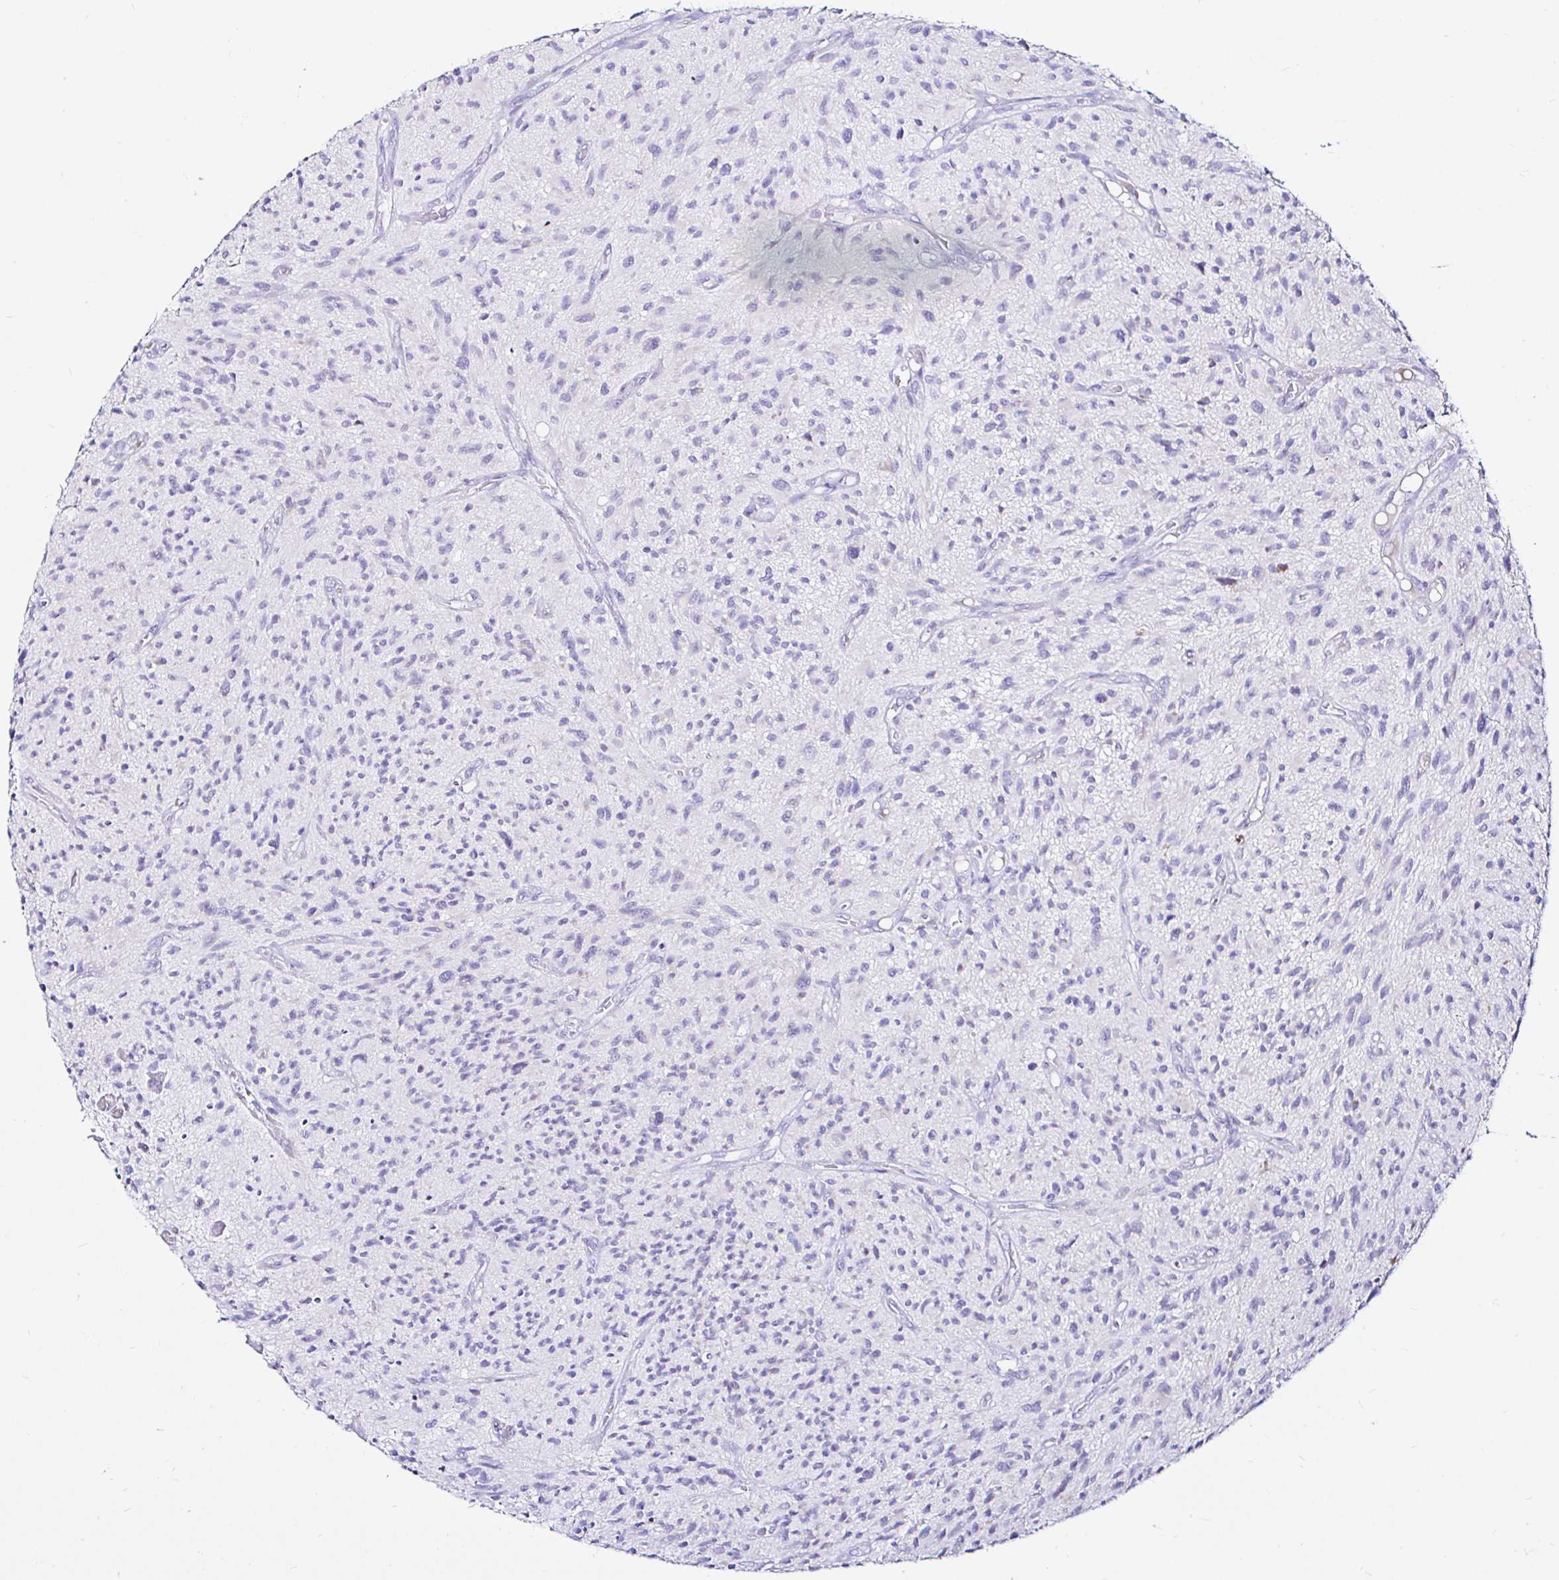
{"staining": {"intensity": "negative", "quantity": "none", "location": "none"}, "tissue": "glioma", "cell_type": "Tumor cells", "image_type": "cancer", "snomed": [{"axis": "morphology", "description": "Glioma, malignant, High grade"}, {"axis": "topography", "description": "Brain"}], "caption": "This is a histopathology image of IHC staining of malignant glioma (high-grade), which shows no staining in tumor cells.", "gene": "ZNF432", "patient": {"sex": "male", "age": 75}}